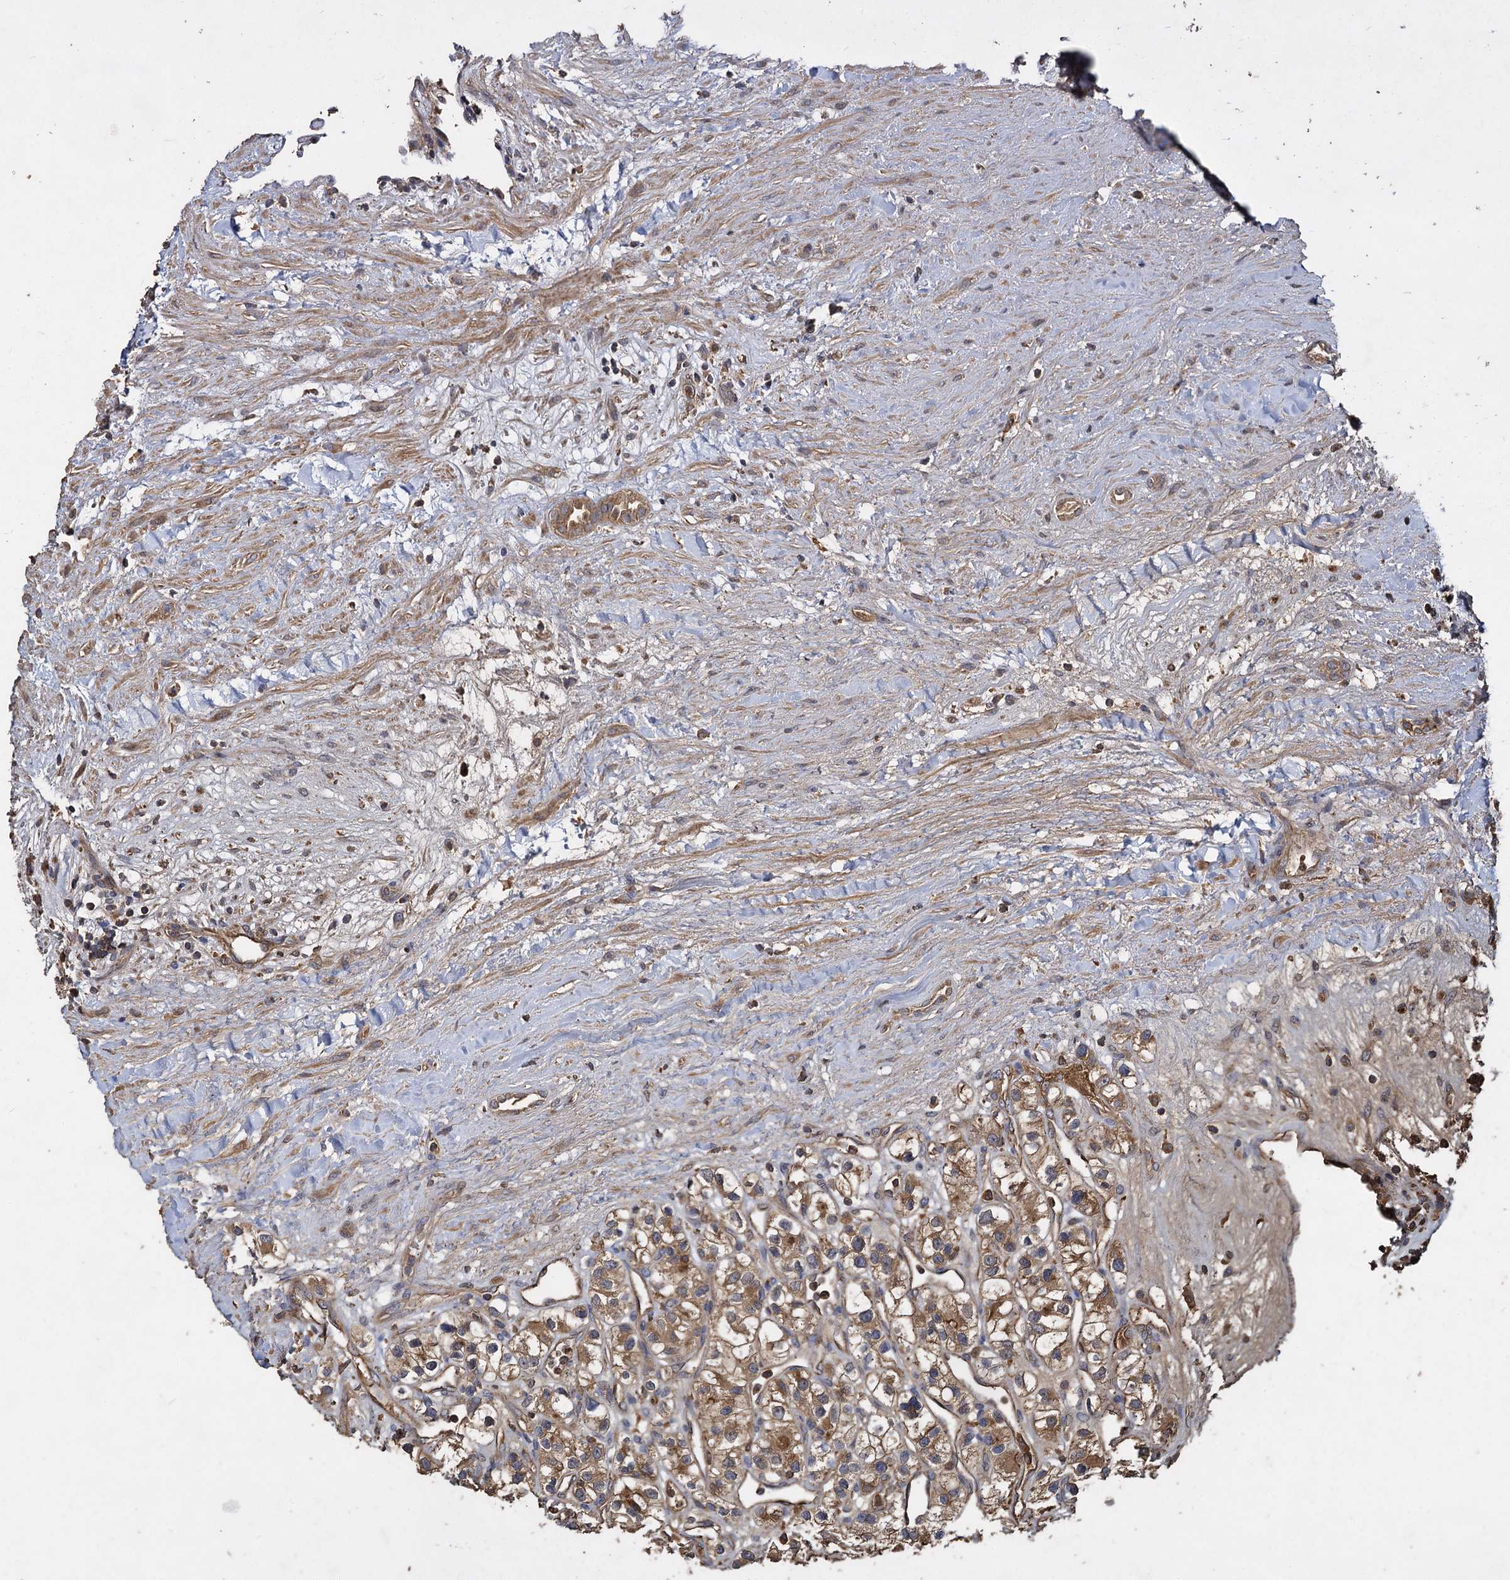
{"staining": {"intensity": "moderate", "quantity": ">75%", "location": "cytoplasmic/membranous"}, "tissue": "renal cancer", "cell_type": "Tumor cells", "image_type": "cancer", "snomed": [{"axis": "morphology", "description": "Adenocarcinoma, NOS"}, {"axis": "topography", "description": "Kidney"}], "caption": "Human renal adenocarcinoma stained with a protein marker exhibits moderate staining in tumor cells.", "gene": "GCLC", "patient": {"sex": "female", "age": 57}}